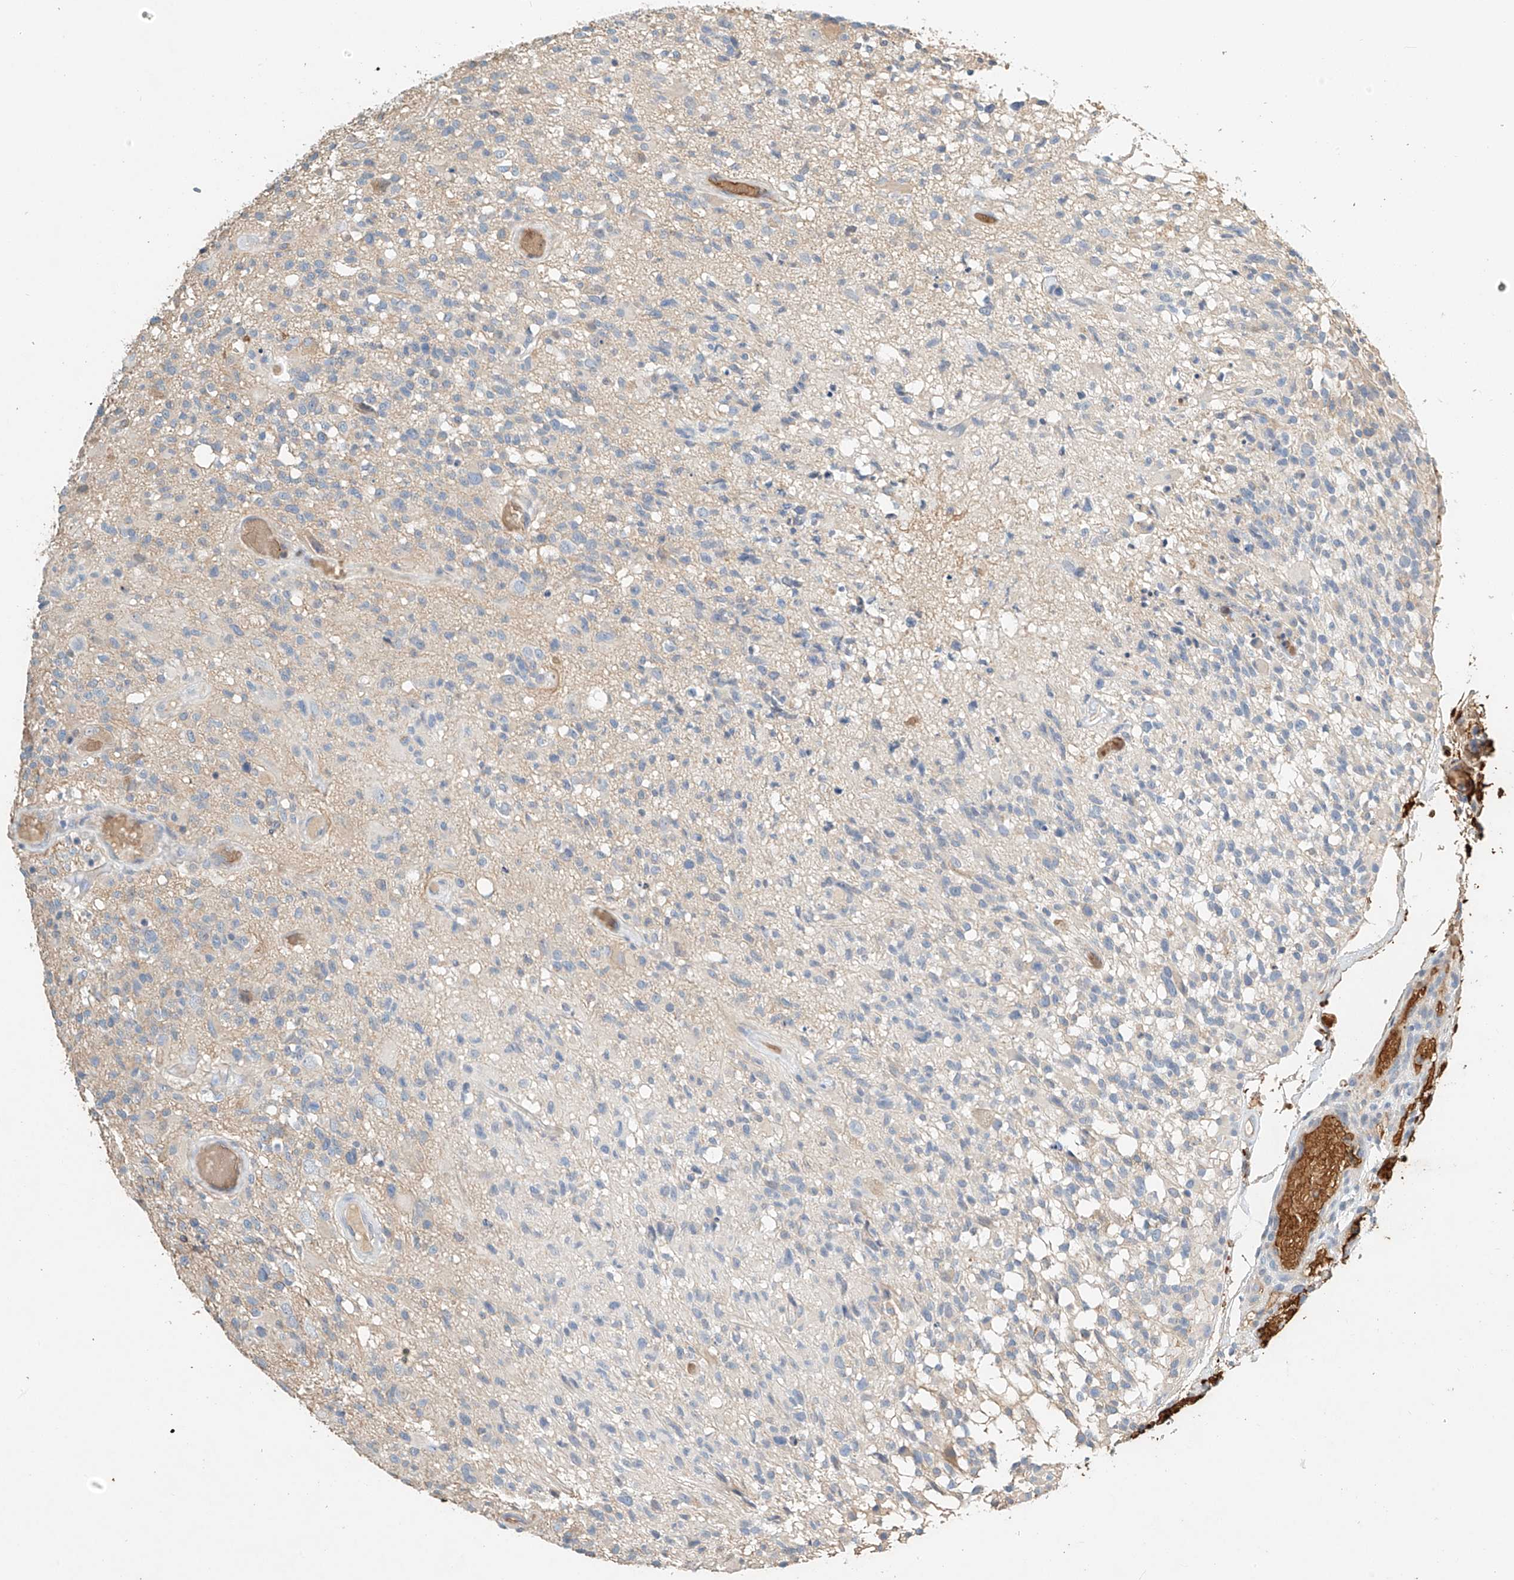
{"staining": {"intensity": "negative", "quantity": "none", "location": "none"}, "tissue": "glioma", "cell_type": "Tumor cells", "image_type": "cancer", "snomed": [{"axis": "morphology", "description": "Glioma, malignant, High grade"}, {"axis": "morphology", "description": "Glioblastoma, NOS"}, {"axis": "topography", "description": "Brain"}], "caption": "IHC of glioma displays no expression in tumor cells.", "gene": "RCAN3", "patient": {"sex": "male", "age": 60}}